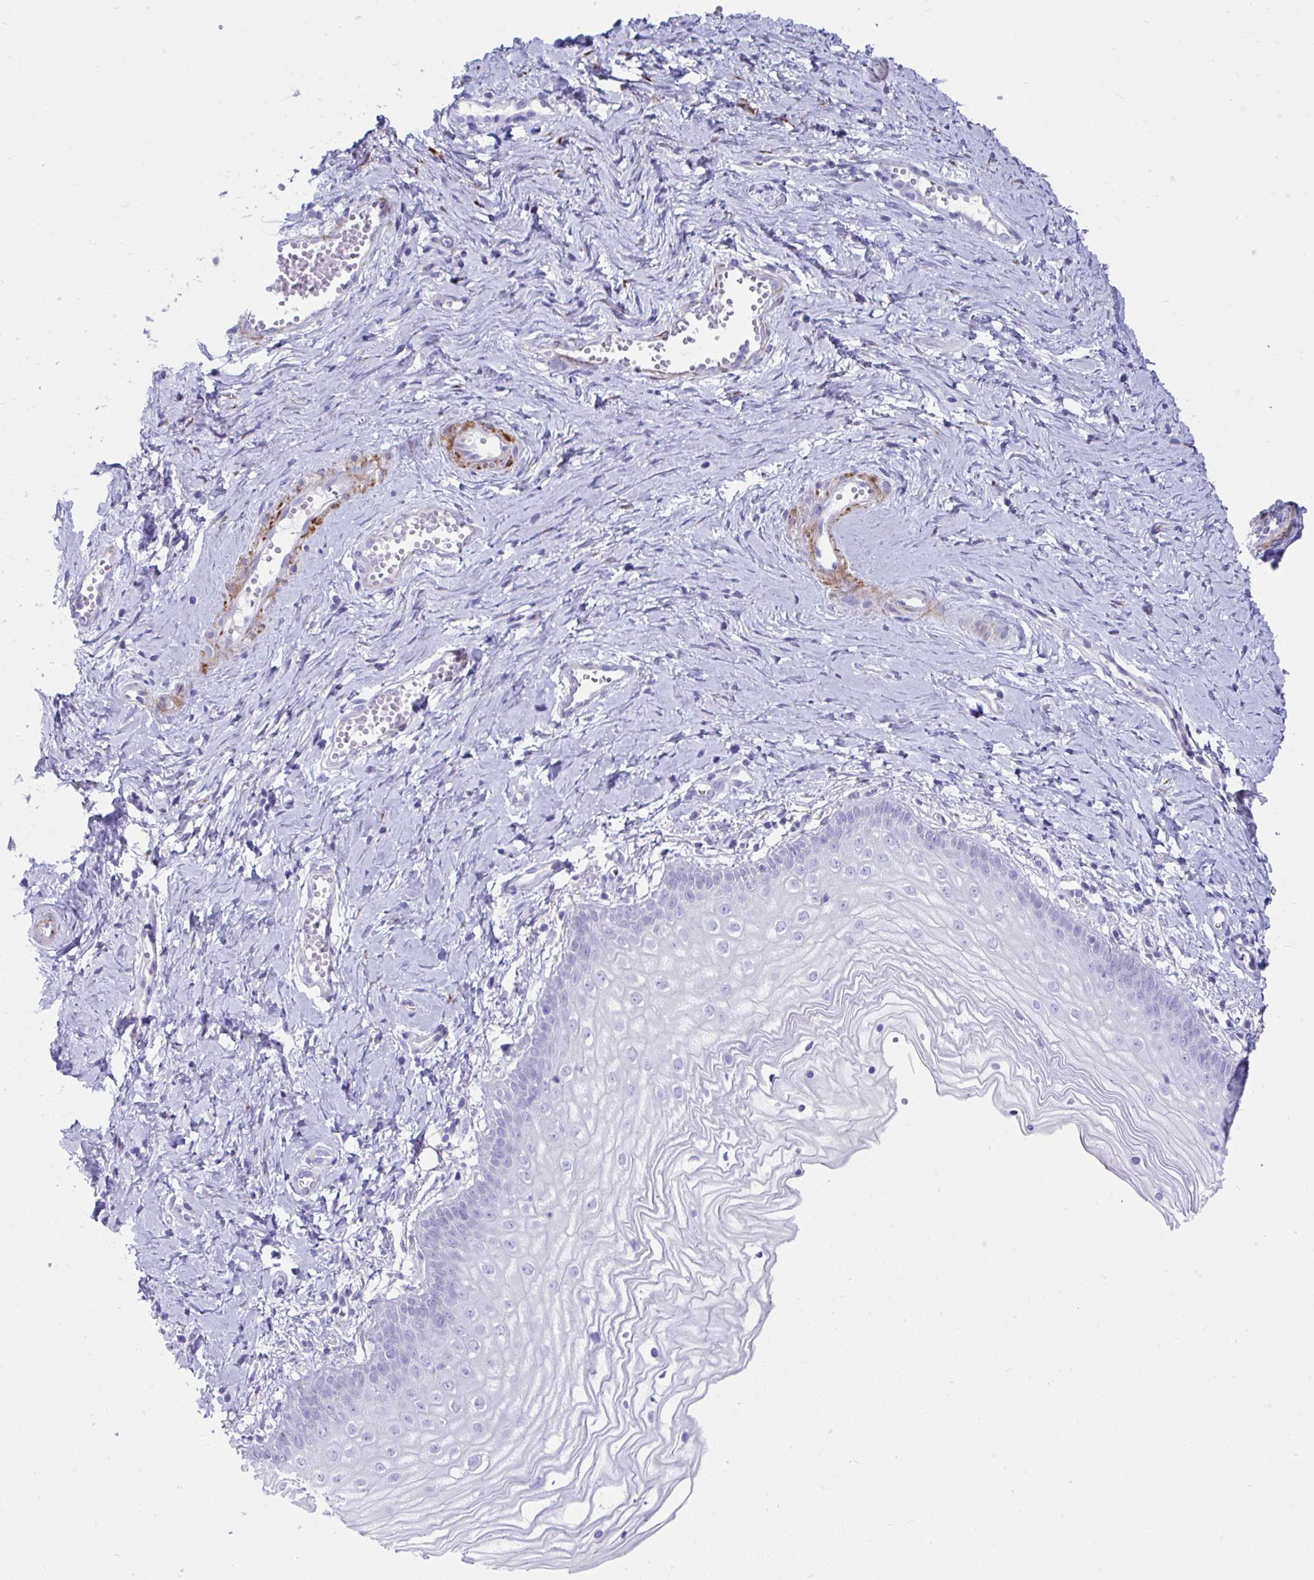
{"staining": {"intensity": "negative", "quantity": "none", "location": "none"}, "tissue": "vagina", "cell_type": "Squamous epithelial cells", "image_type": "normal", "snomed": [{"axis": "morphology", "description": "Normal tissue, NOS"}, {"axis": "topography", "description": "Vagina"}], "caption": "Unremarkable vagina was stained to show a protein in brown. There is no significant positivity in squamous epithelial cells. The staining was performed using DAB to visualize the protein expression in brown, while the nuclei were stained in blue with hematoxylin (Magnification: 20x).", "gene": "GRXCR2", "patient": {"sex": "female", "age": 38}}